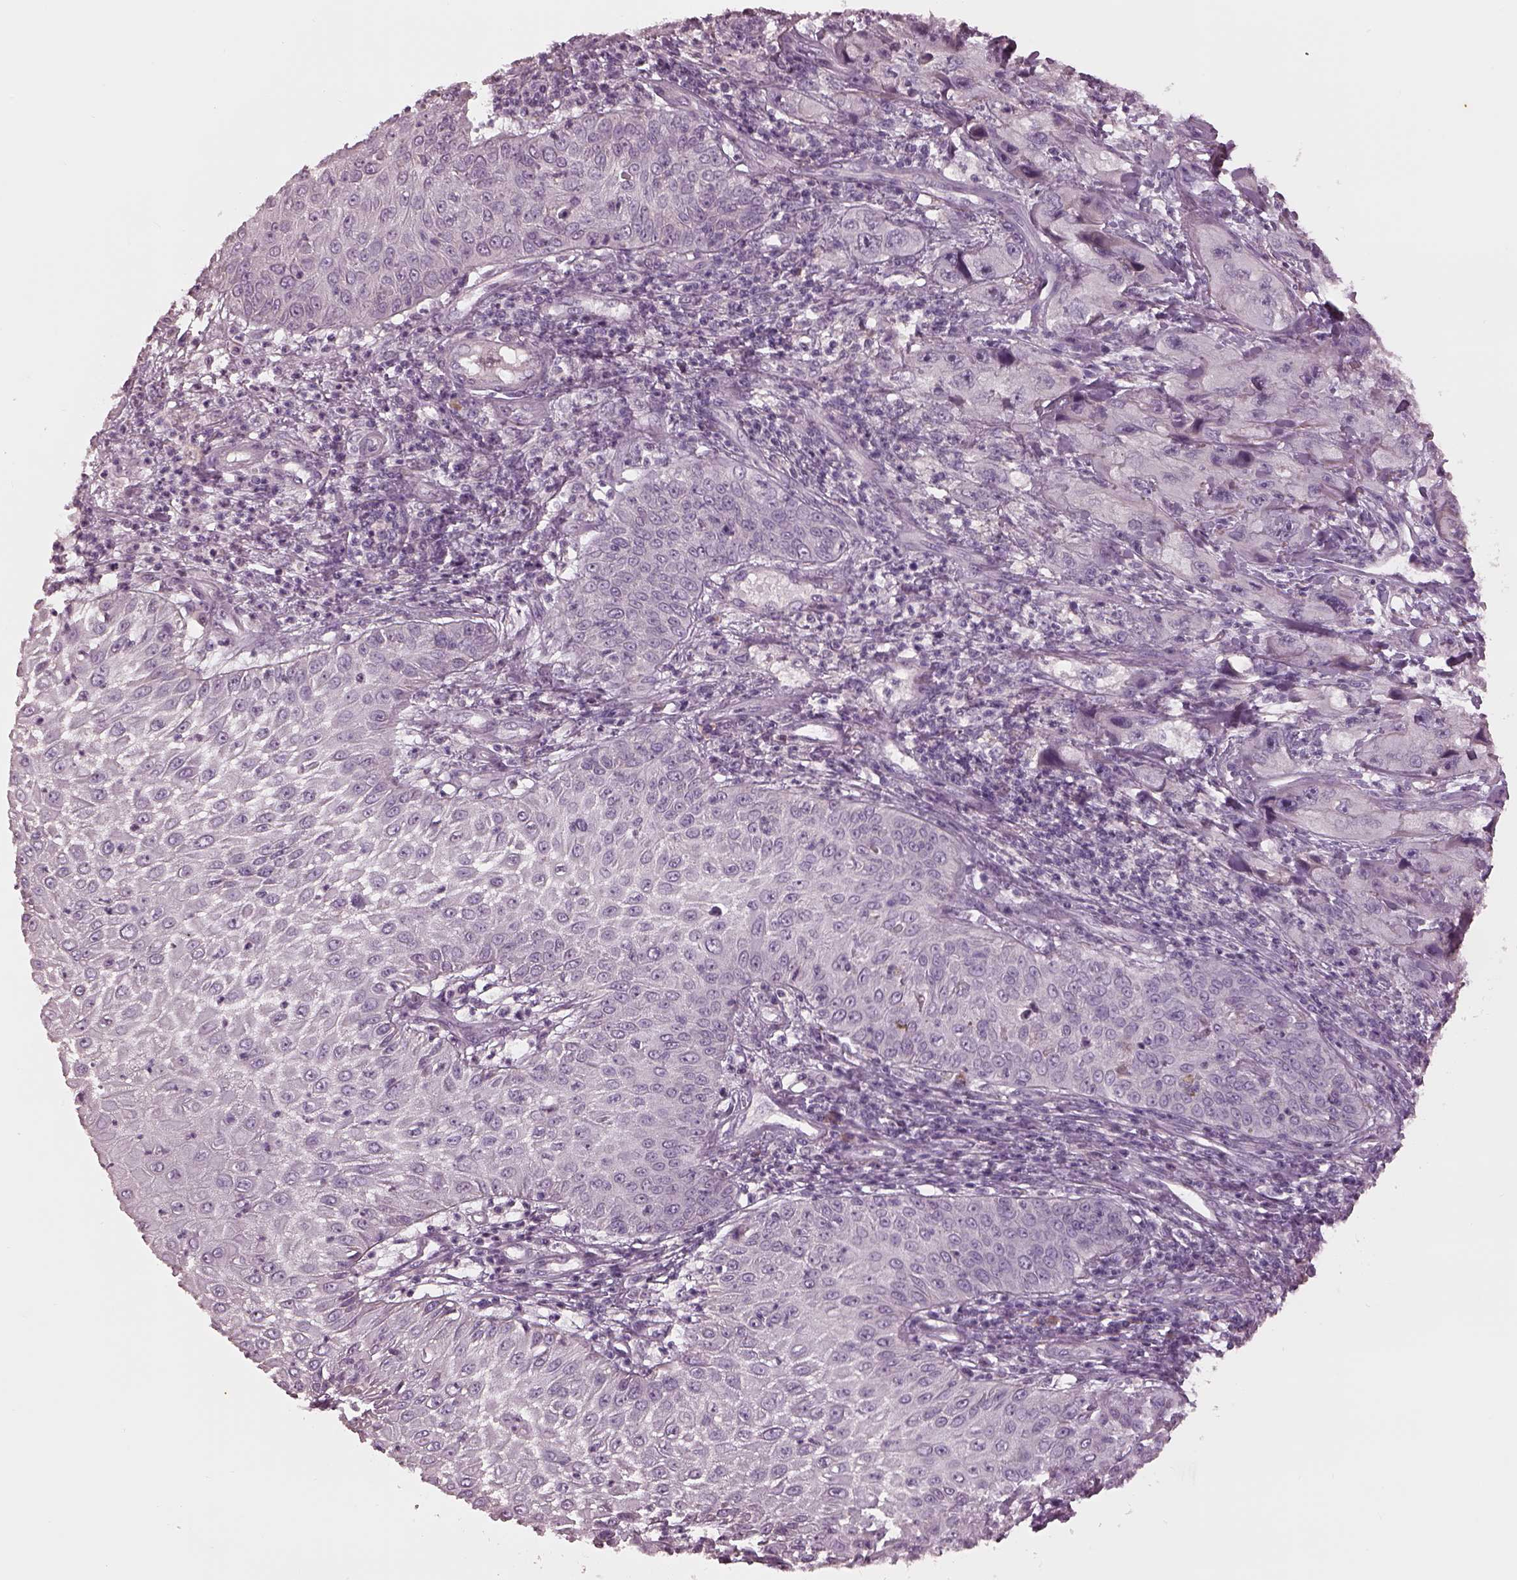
{"staining": {"intensity": "negative", "quantity": "none", "location": "none"}, "tissue": "skin cancer", "cell_type": "Tumor cells", "image_type": "cancer", "snomed": [{"axis": "morphology", "description": "Squamous cell carcinoma, NOS"}, {"axis": "topography", "description": "Skin"}, {"axis": "topography", "description": "Subcutis"}], "caption": "This histopathology image is of skin squamous cell carcinoma stained with IHC to label a protein in brown with the nuclei are counter-stained blue. There is no staining in tumor cells.", "gene": "MIA", "patient": {"sex": "male", "age": 73}}